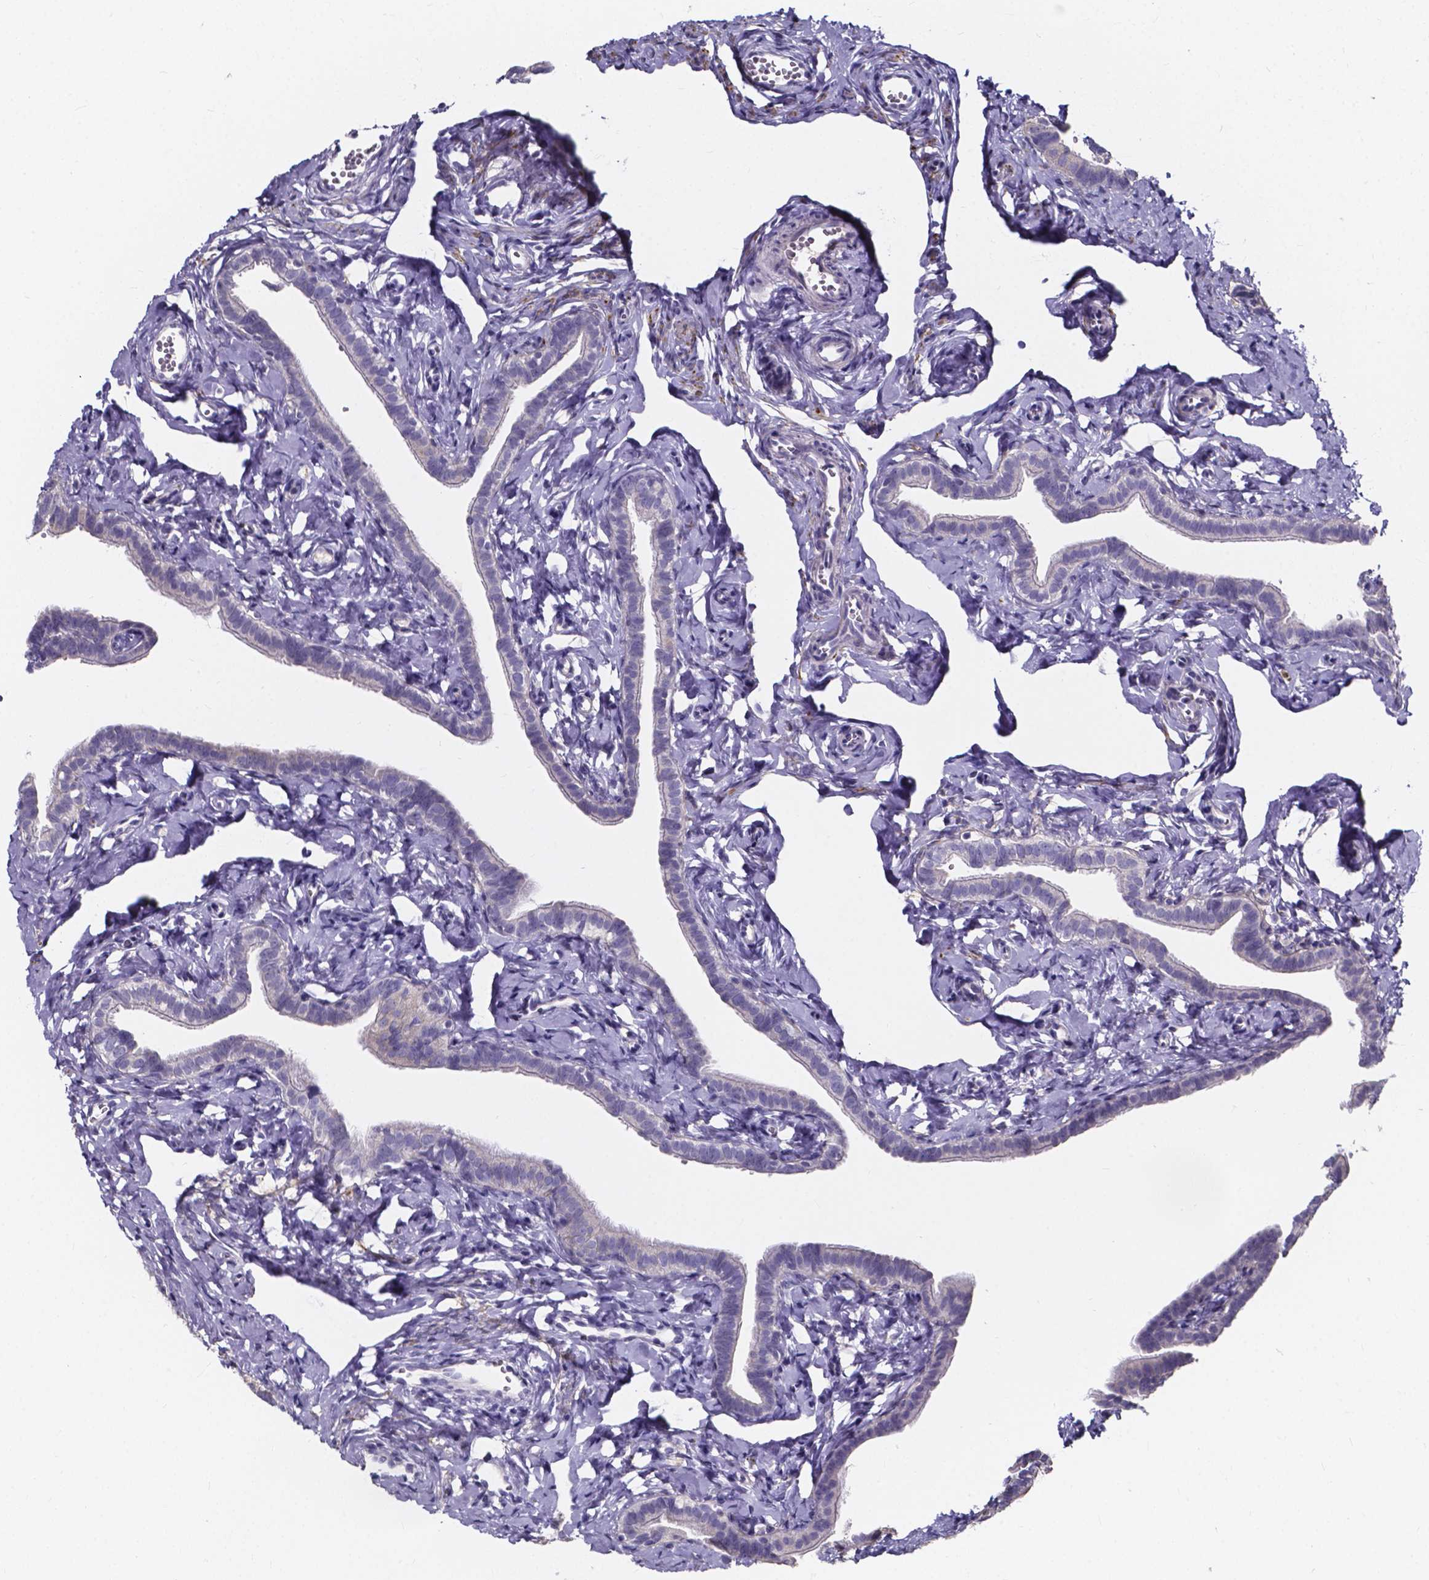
{"staining": {"intensity": "negative", "quantity": "none", "location": "none"}, "tissue": "fallopian tube", "cell_type": "Glandular cells", "image_type": "normal", "snomed": [{"axis": "morphology", "description": "Normal tissue, NOS"}, {"axis": "topography", "description": "Fallopian tube"}], "caption": "Protein analysis of benign fallopian tube demonstrates no significant expression in glandular cells.", "gene": "SPOCD1", "patient": {"sex": "female", "age": 41}}